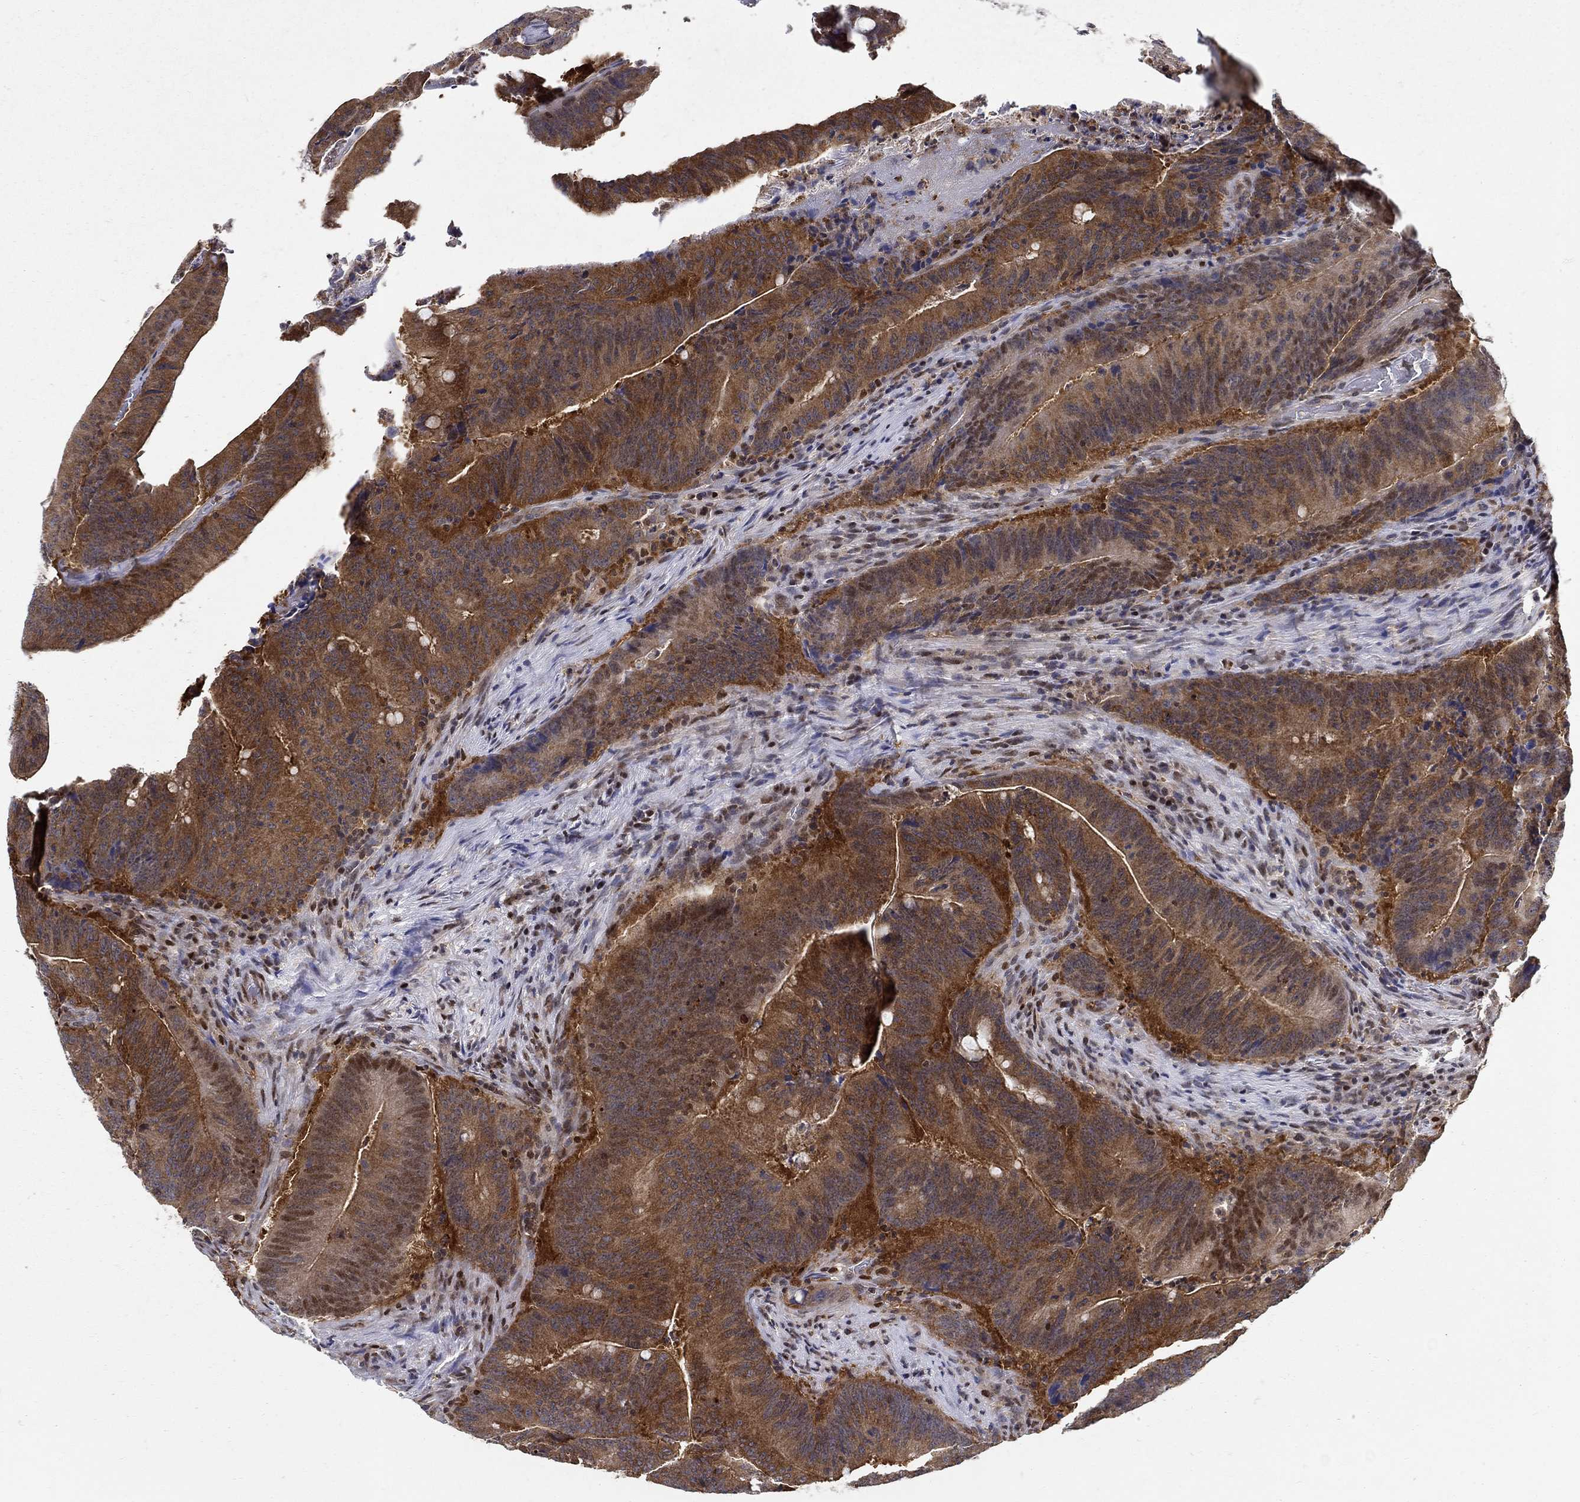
{"staining": {"intensity": "moderate", "quantity": ">75%", "location": "cytoplasmic/membranous,nuclear"}, "tissue": "colorectal cancer", "cell_type": "Tumor cells", "image_type": "cancer", "snomed": [{"axis": "morphology", "description": "Adenocarcinoma, NOS"}, {"axis": "topography", "description": "Colon"}], "caption": "Human adenocarcinoma (colorectal) stained for a protein (brown) reveals moderate cytoplasmic/membranous and nuclear positive staining in about >75% of tumor cells.", "gene": "ZNF594", "patient": {"sex": "female", "age": 87}}